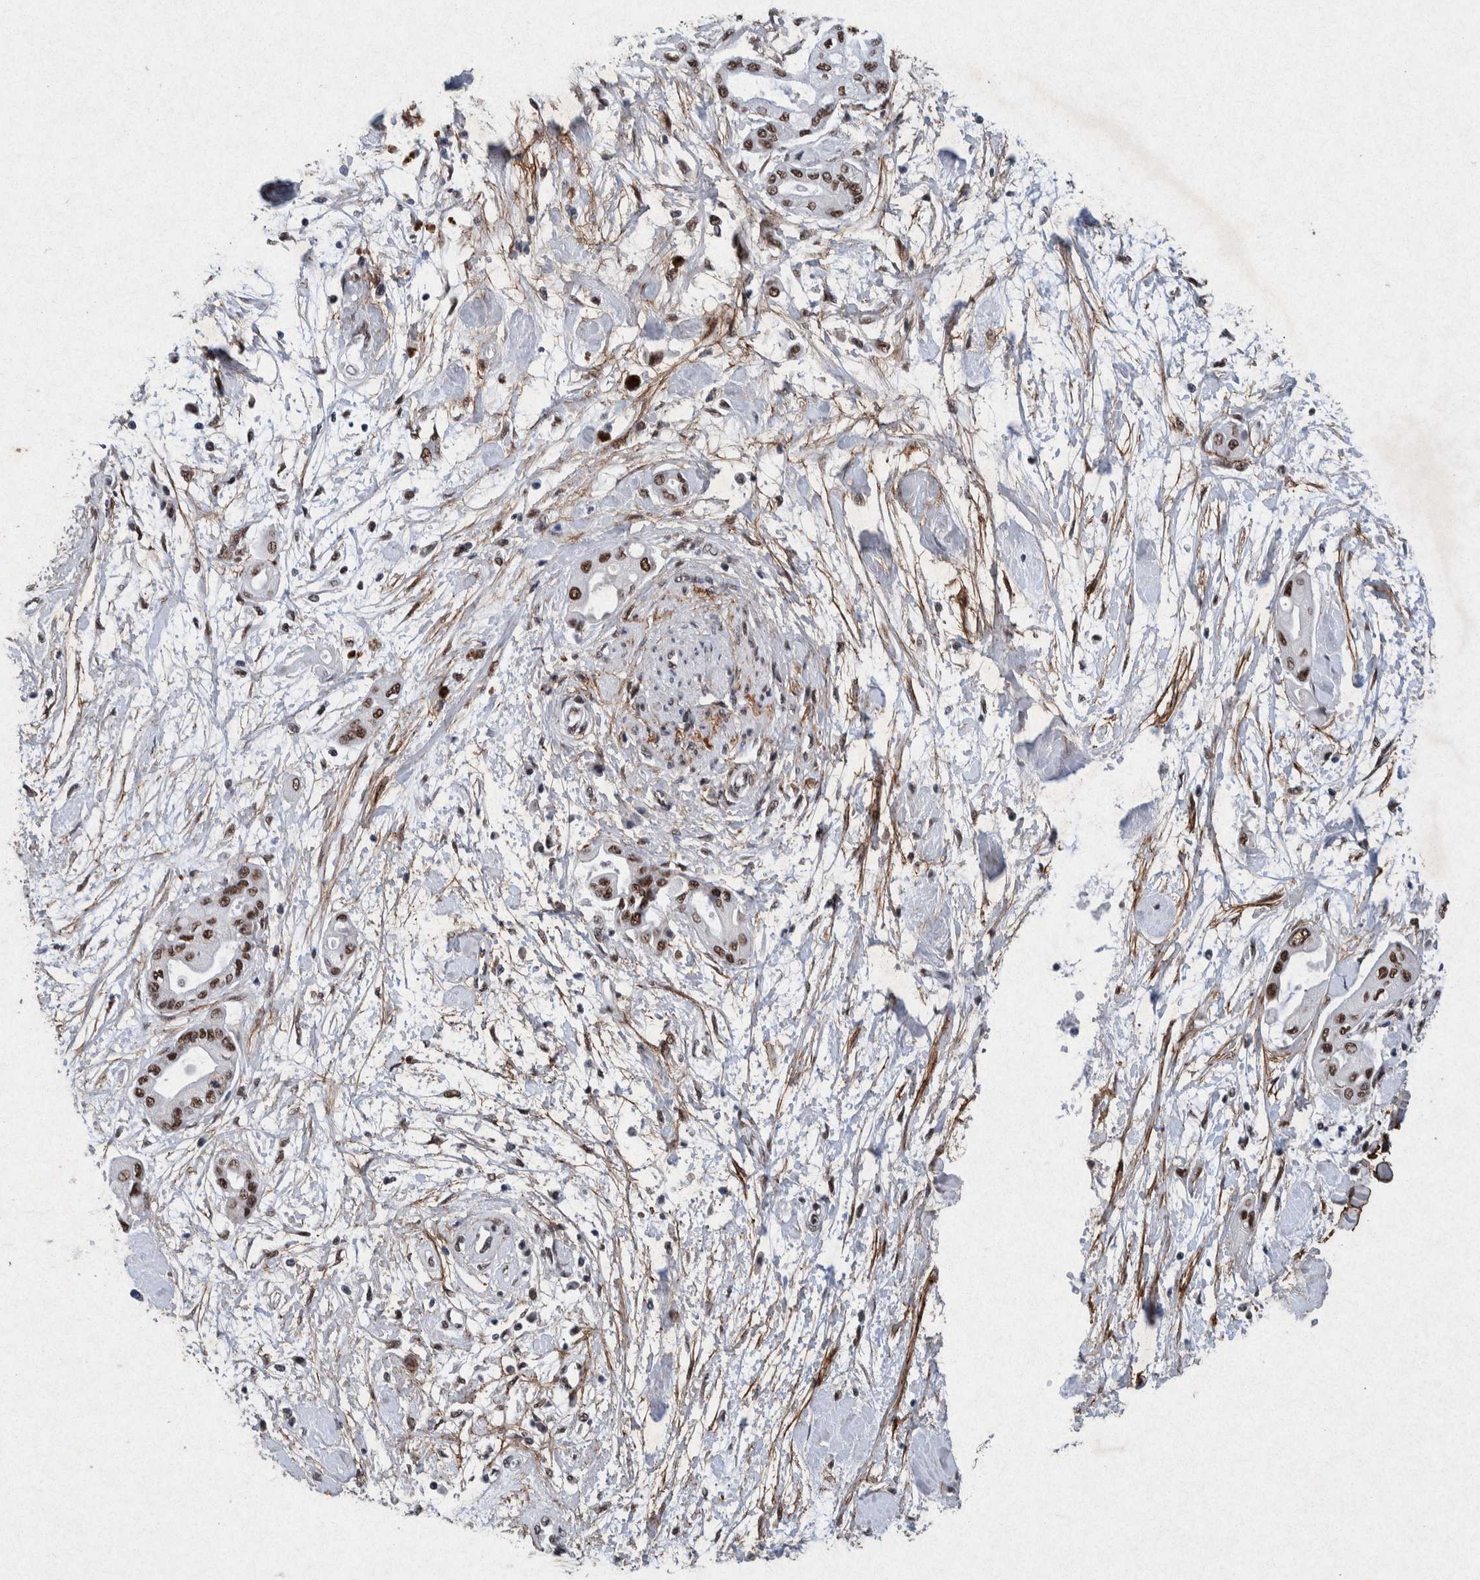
{"staining": {"intensity": "moderate", "quantity": ">75%", "location": "nuclear"}, "tissue": "pancreatic cancer", "cell_type": "Tumor cells", "image_type": "cancer", "snomed": [{"axis": "morphology", "description": "Adenocarcinoma, NOS"}, {"axis": "morphology", "description": "Adenocarcinoma, metastatic, NOS"}, {"axis": "topography", "description": "Lymph node"}, {"axis": "topography", "description": "Pancreas"}, {"axis": "topography", "description": "Duodenum"}], "caption": "Immunohistochemical staining of human pancreatic adenocarcinoma demonstrates moderate nuclear protein positivity in approximately >75% of tumor cells.", "gene": "TAF10", "patient": {"sex": "female", "age": 64}}